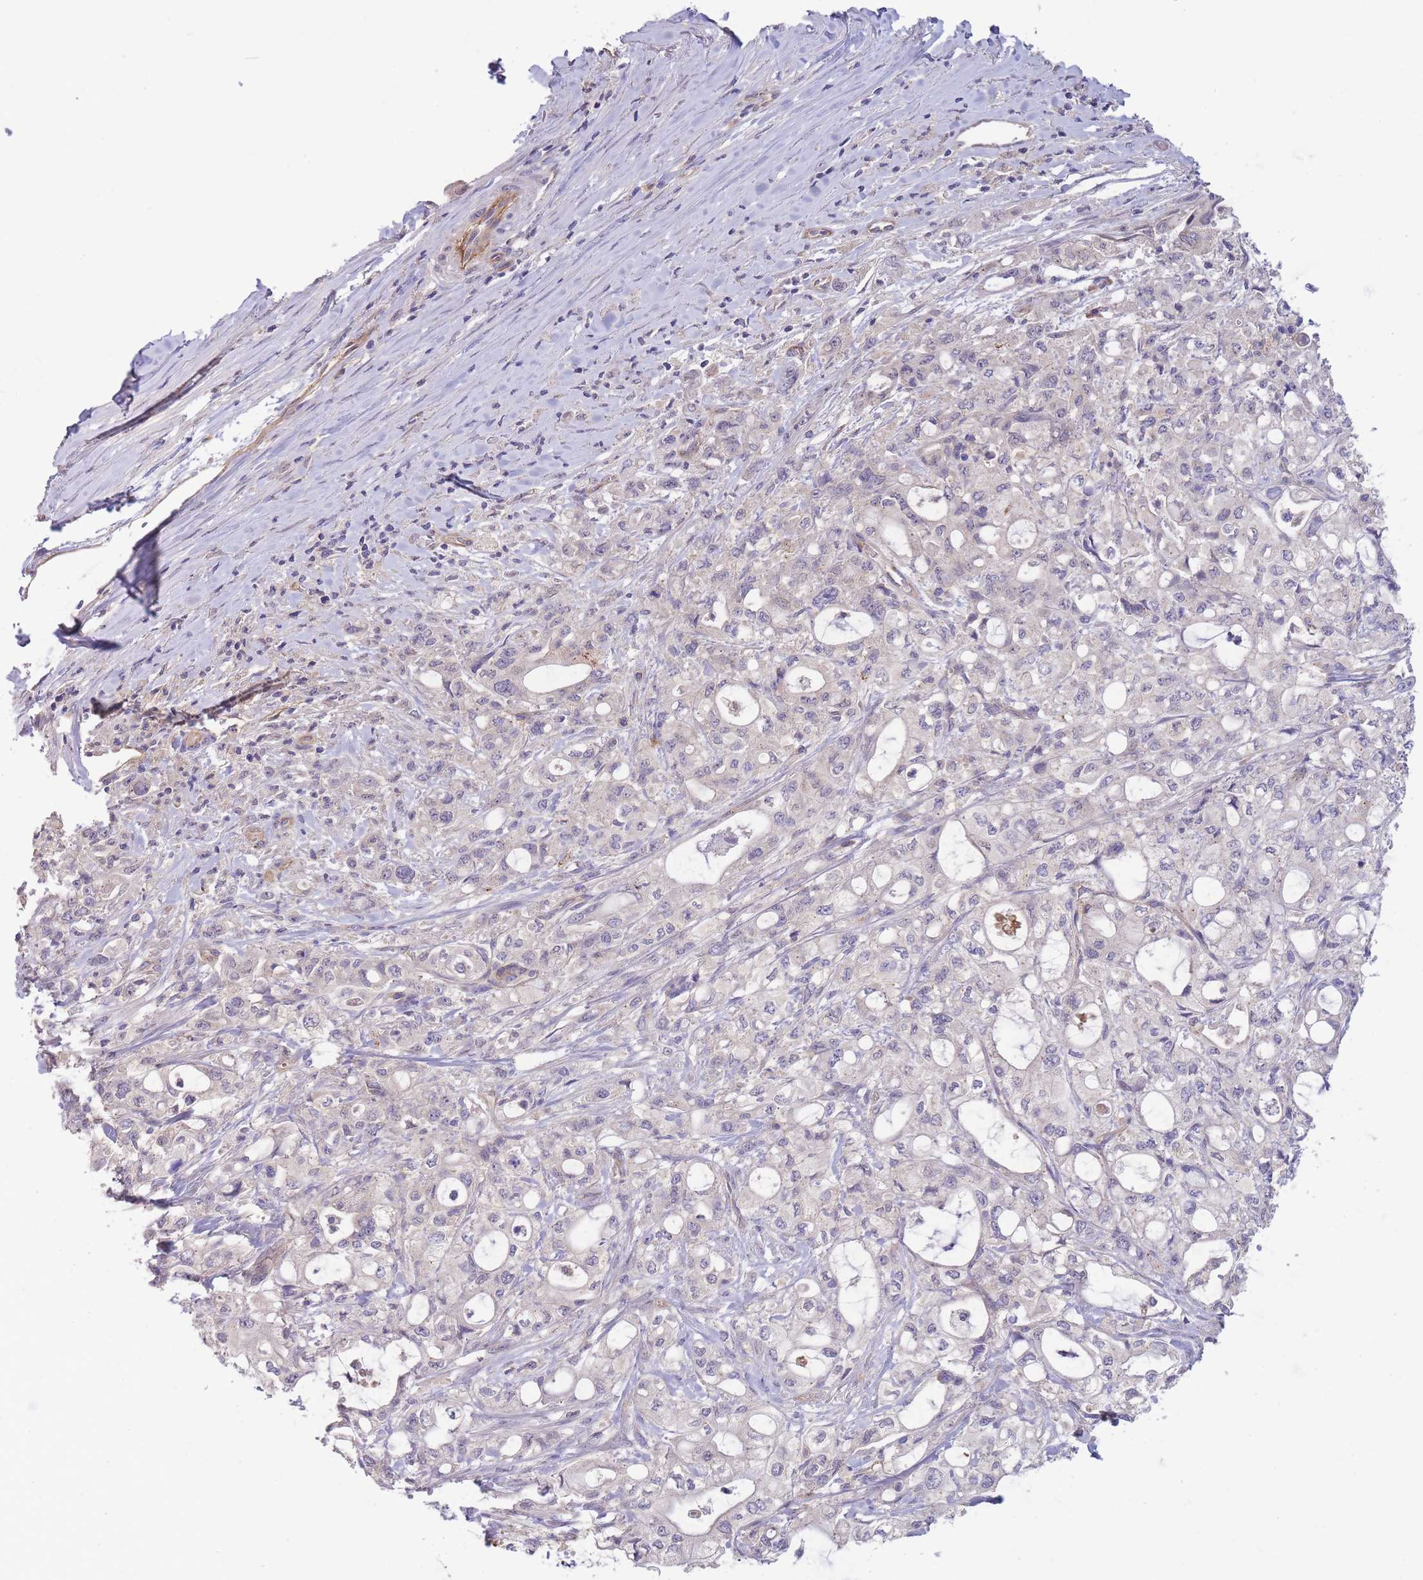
{"staining": {"intensity": "negative", "quantity": "none", "location": "none"}, "tissue": "pancreatic cancer", "cell_type": "Tumor cells", "image_type": "cancer", "snomed": [{"axis": "morphology", "description": "Adenocarcinoma, NOS"}, {"axis": "topography", "description": "Pancreas"}], "caption": "Tumor cells show no significant protein expression in pancreatic cancer. (DAB (3,3'-diaminobenzidine) immunohistochemistry (IHC) visualized using brightfield microscopy, high magnification).", "gene": "NDUFAF5", "patient": {"sex": "male", "age": 79}}